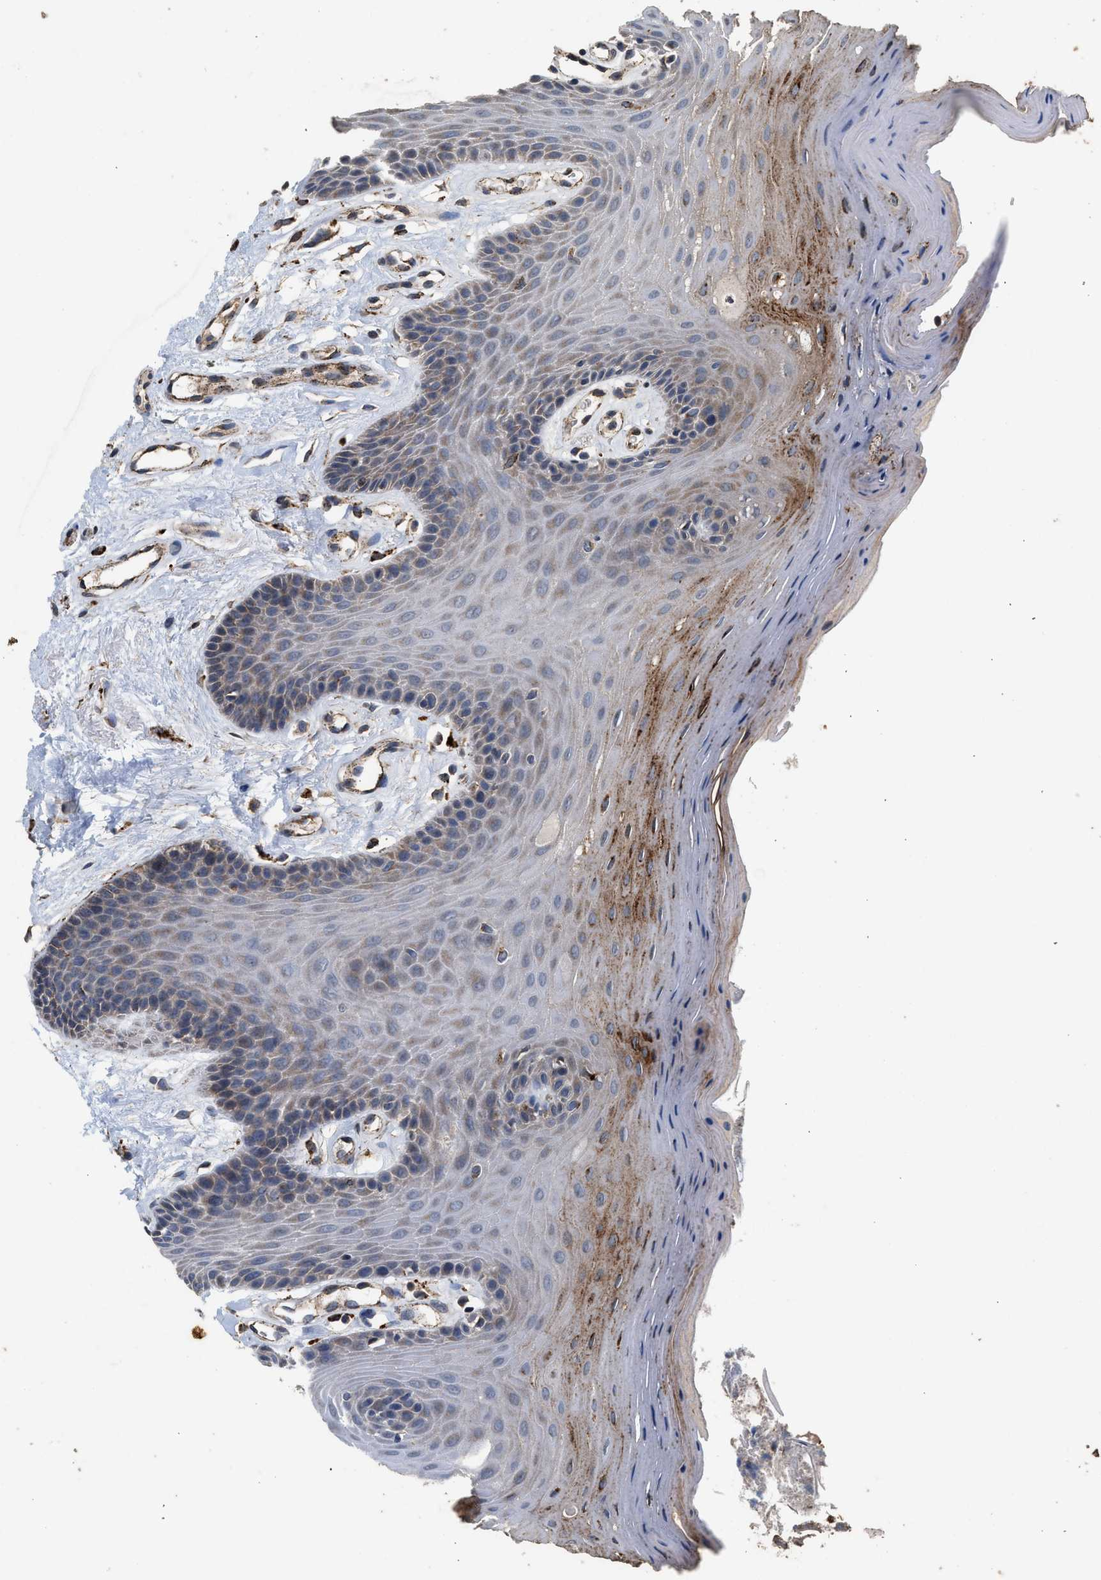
{"staining": {"intensity": "moderate", "quantity": "25%-75%", "location": "cytoplasmic/membranous"}, "tissue": "oral mucosa", "cell_type": "Squamous epithelial cells", "image_type": "normal", "snomed": [{"axis": "morphology", "description": "Normal tissue, NOS"}, {"axis": "morphology", "description": "Squamous cell carcinoma, NOS"}, {"axis": "topography", "description": "Skeletal muscle"}, {"axis": "topography", "description": "Adipose tissue"}, {"axis": "topography", "description": "Vascular tissue"}, {"axis": "topography", "description": "Oral tissue"}, {"axis": "topography", "description": "Peripheral nerve tissue"}, {"axis": "topography", "description": "Head-Neck"}], "caption": "Immunohistochemistry (DAB) staining of benign human oral mucosa exhibits moderate cytoplasmic/membranous protein staining in approximately 25%-75% of squamous epithelial cells.", "gene": "CTSV", "patient": {"sex": "male", "age": 71}}